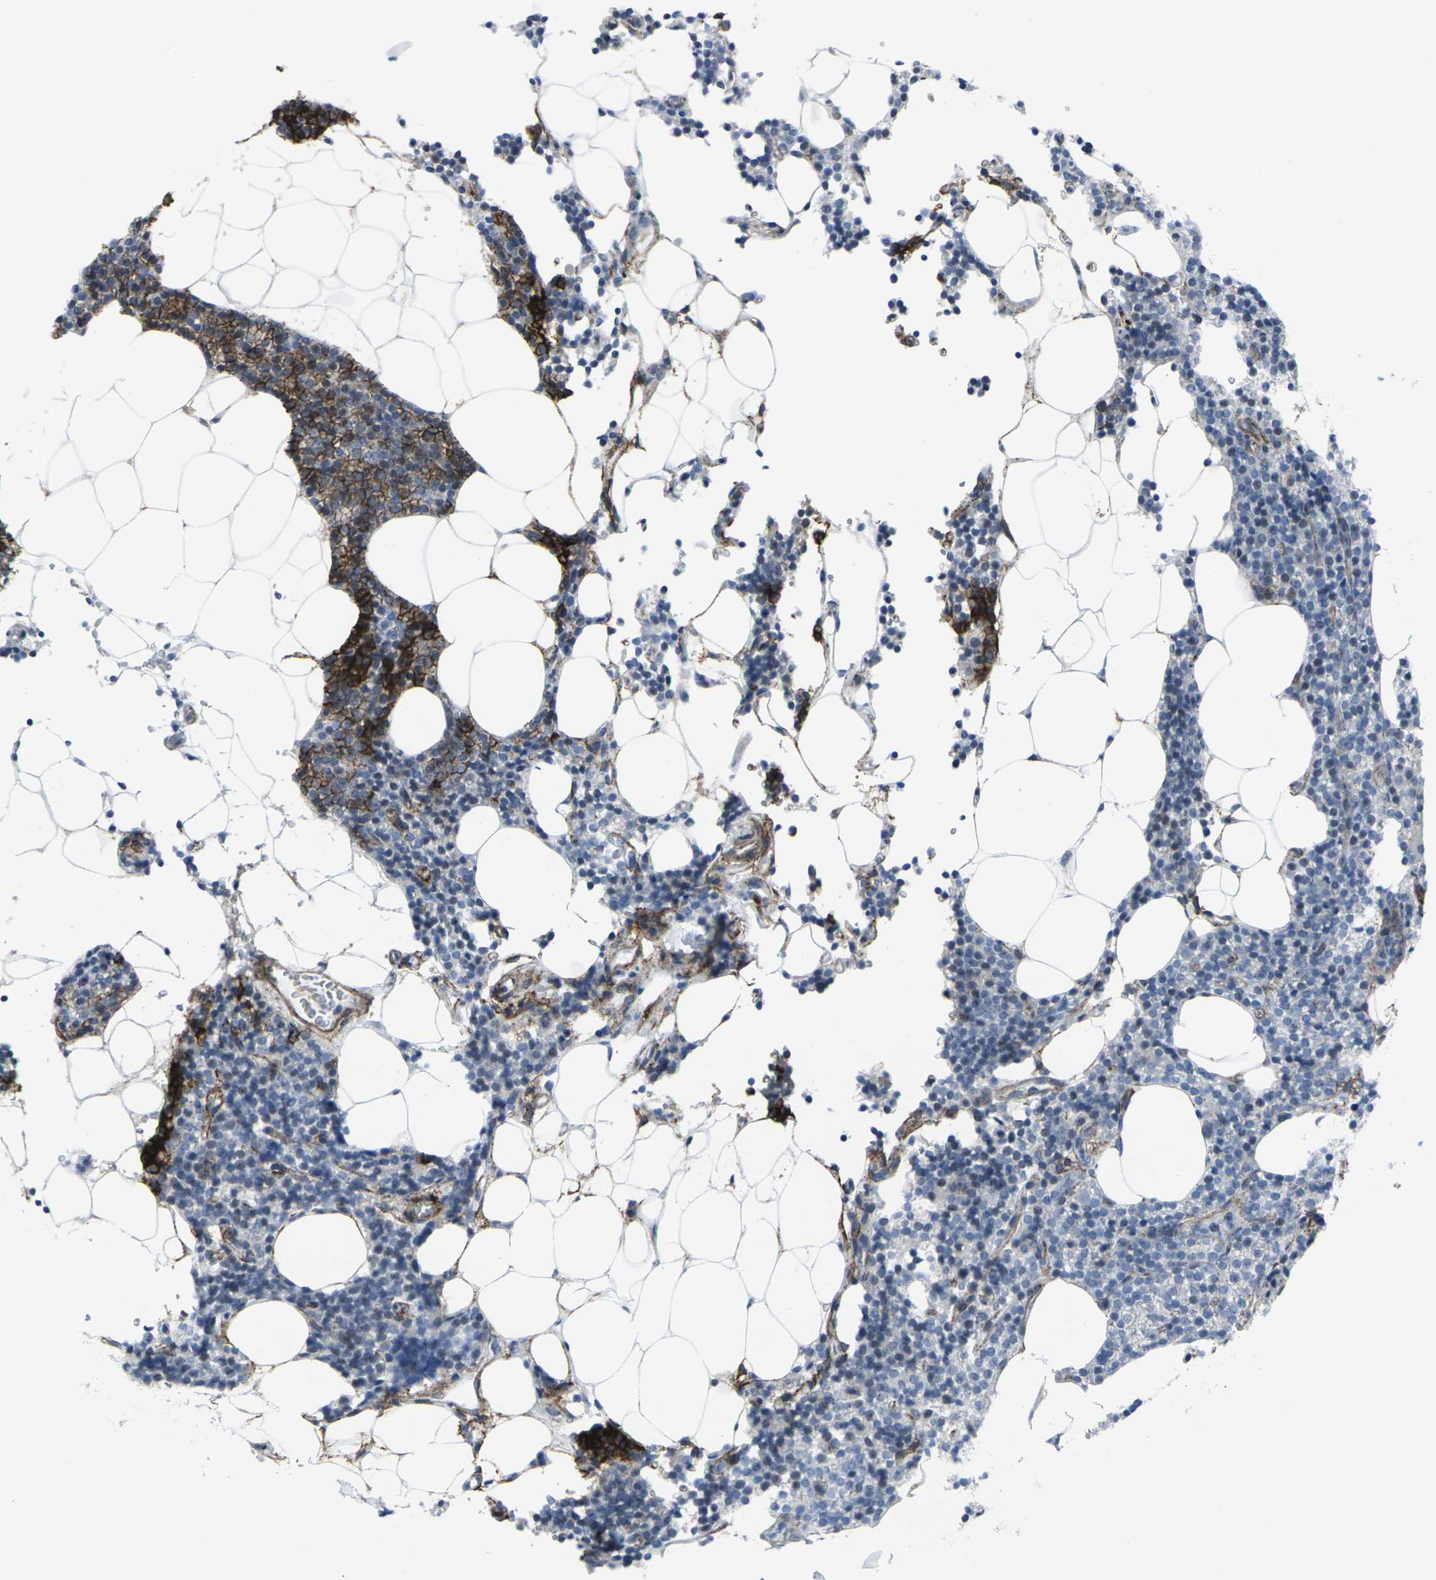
{"staining": {"intensity": "strong", "quantity": "<25%", "location": "cytoplasmic/membranous"}, "tissue": "parathyroid gland", "cell_type": "Glandular cells", "image_type": "normal", "snomed": [{"axis": "morphology", "description": "Normal tissue, NOS"}, {"axis": "morphology", "description": "Adenoma, NOS"}, {"axis": "topography", "description": "Parathyroid gland"}], "caption": "Immunohistochemistry of unremarkable human parathyroid gland demonstrates medium levels of strong cytoplasmic/membranous positivity in approximately <25% of glandular cells.", "gene": "CDH11", "patient": {"sex": "female", "age": 70}}